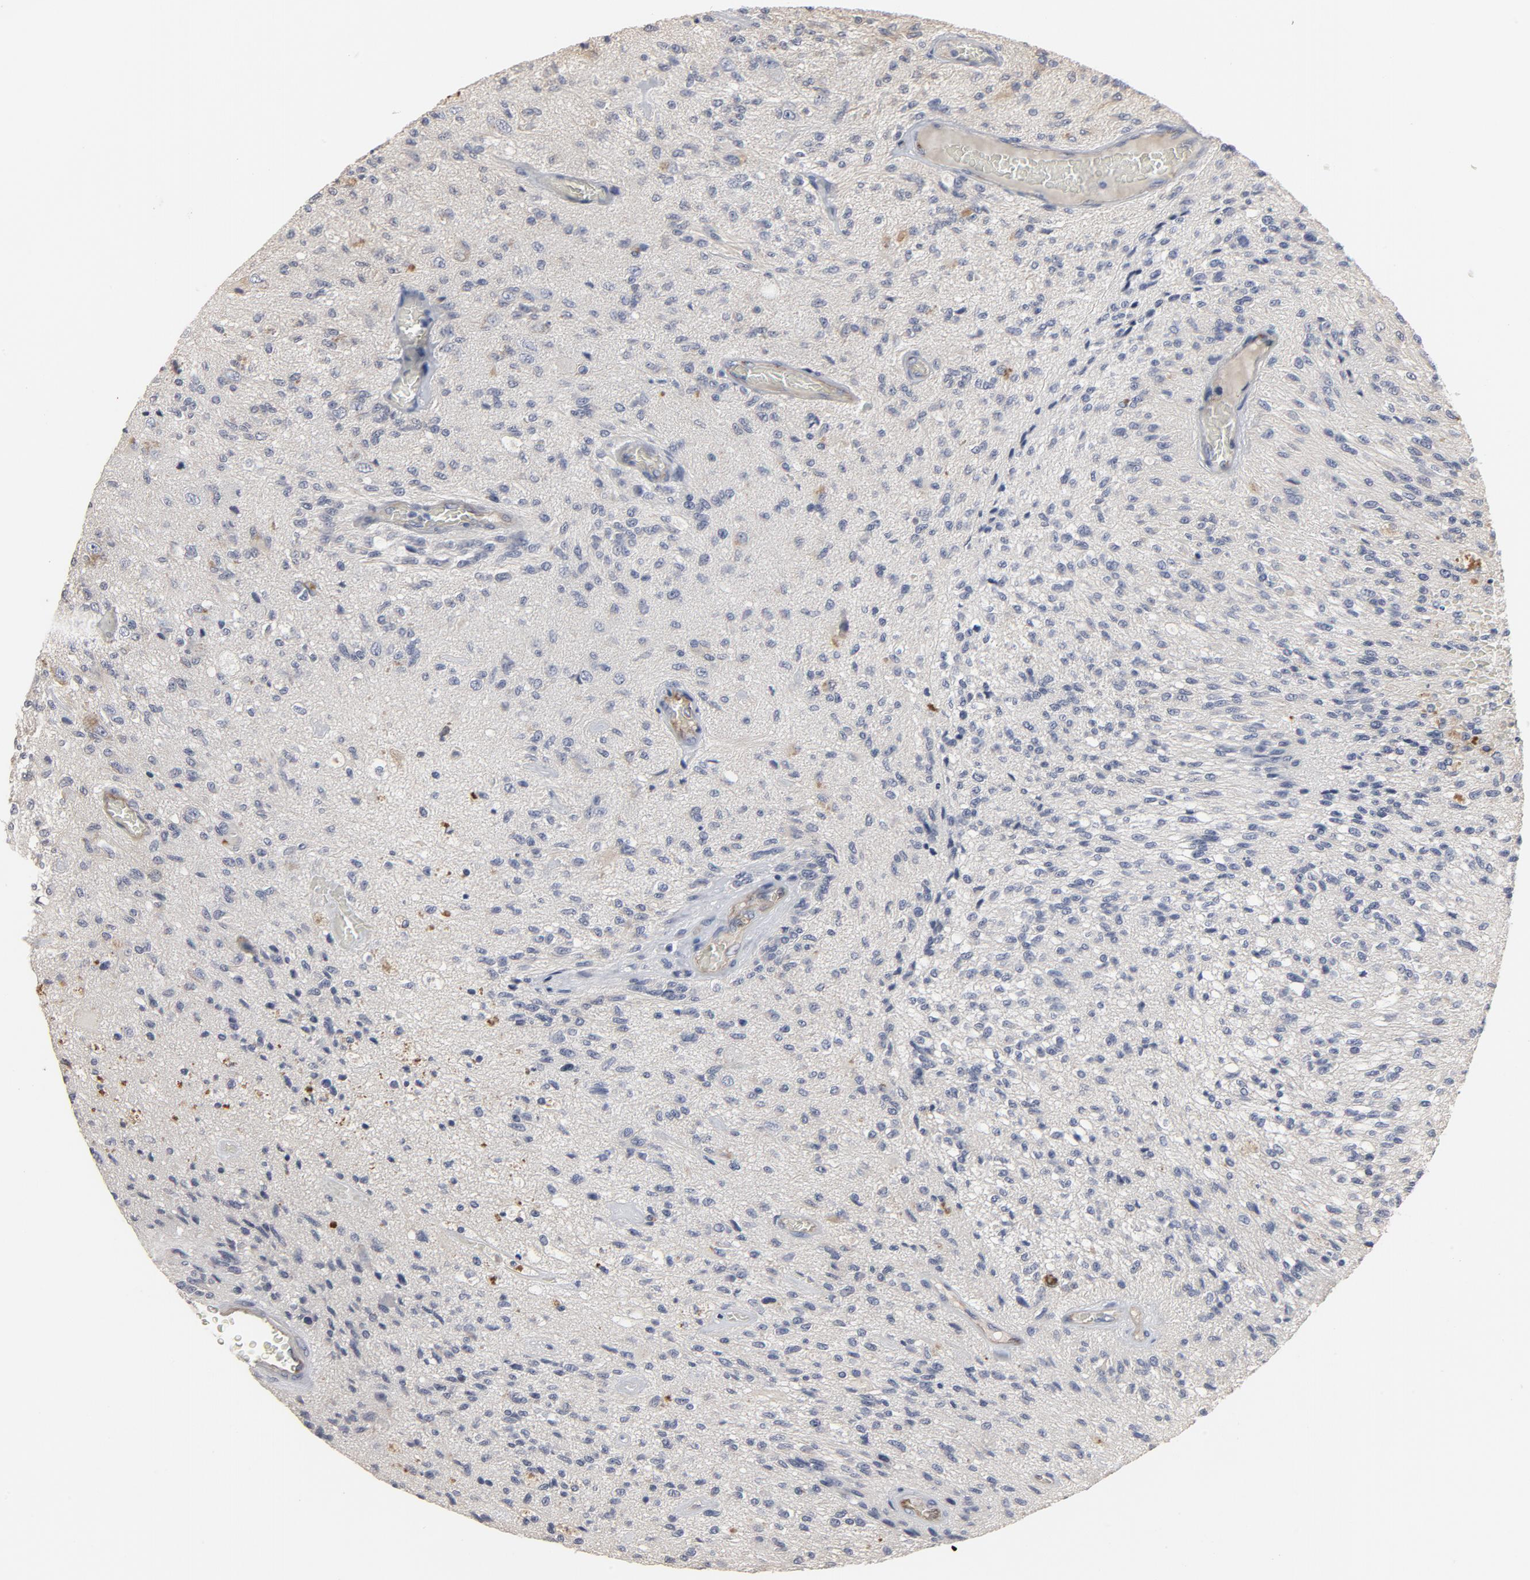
{"staining": {"intensity": "negative", "quantity": "none", "location": "none"}, "tissue": "glioma", "cell_type": "Tumor cells", "image_type": "cancer", "snomed": [{"axis": "morphology", "description": "Normal tissue, NOS"}, {"axis": "morphology", "description": "Glioma, malignant, High grade"}, {"axis": "topography", "description": "Cerebral cortex"}], "caption": "A micrograph of human glioma is negative for staining in tumor cells.", "gene": "KDR", "patient": {"sex": "male", "age": 77}}